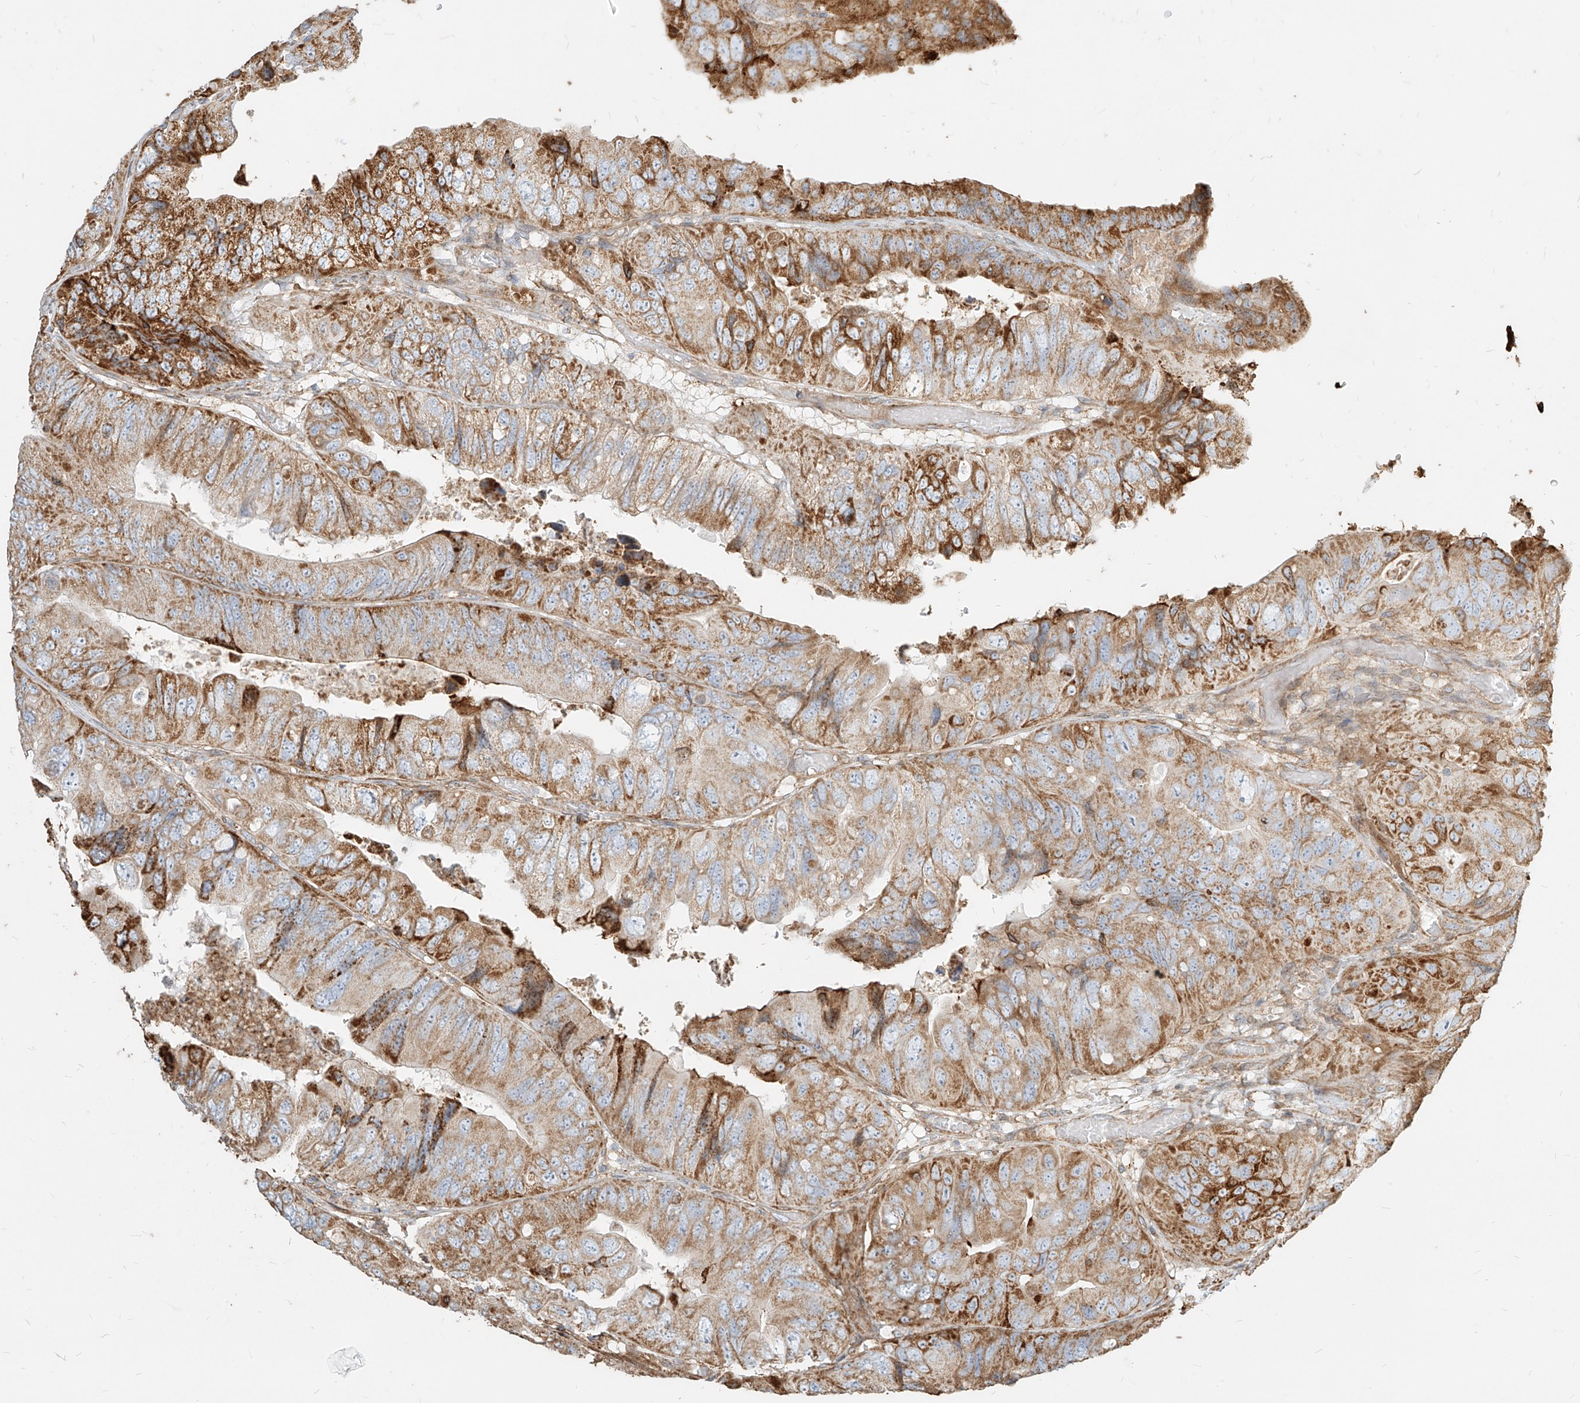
{"staining": {"intensity": "moderate", "quantity": "25%-75%", "location": "cytoplasmic/membranous"}, "tissue": "colorectal cancer", "cell_type": "Tumor cells", "image_type": "cancer", "snomed": [{"axis": "morphology", "description": "Adenocarcinoma, NOS"}, {"axis": "topography", "description": "Rectum"}], "caption": "Colorectal adenocarcinoma stained with a brown dye demonstrates moderate cytoplasmic/membranous positive positivity in about 25%-75% of tumor cells.", "gene": "MTX2", "patient": {"sex": "male", "age": 63}}